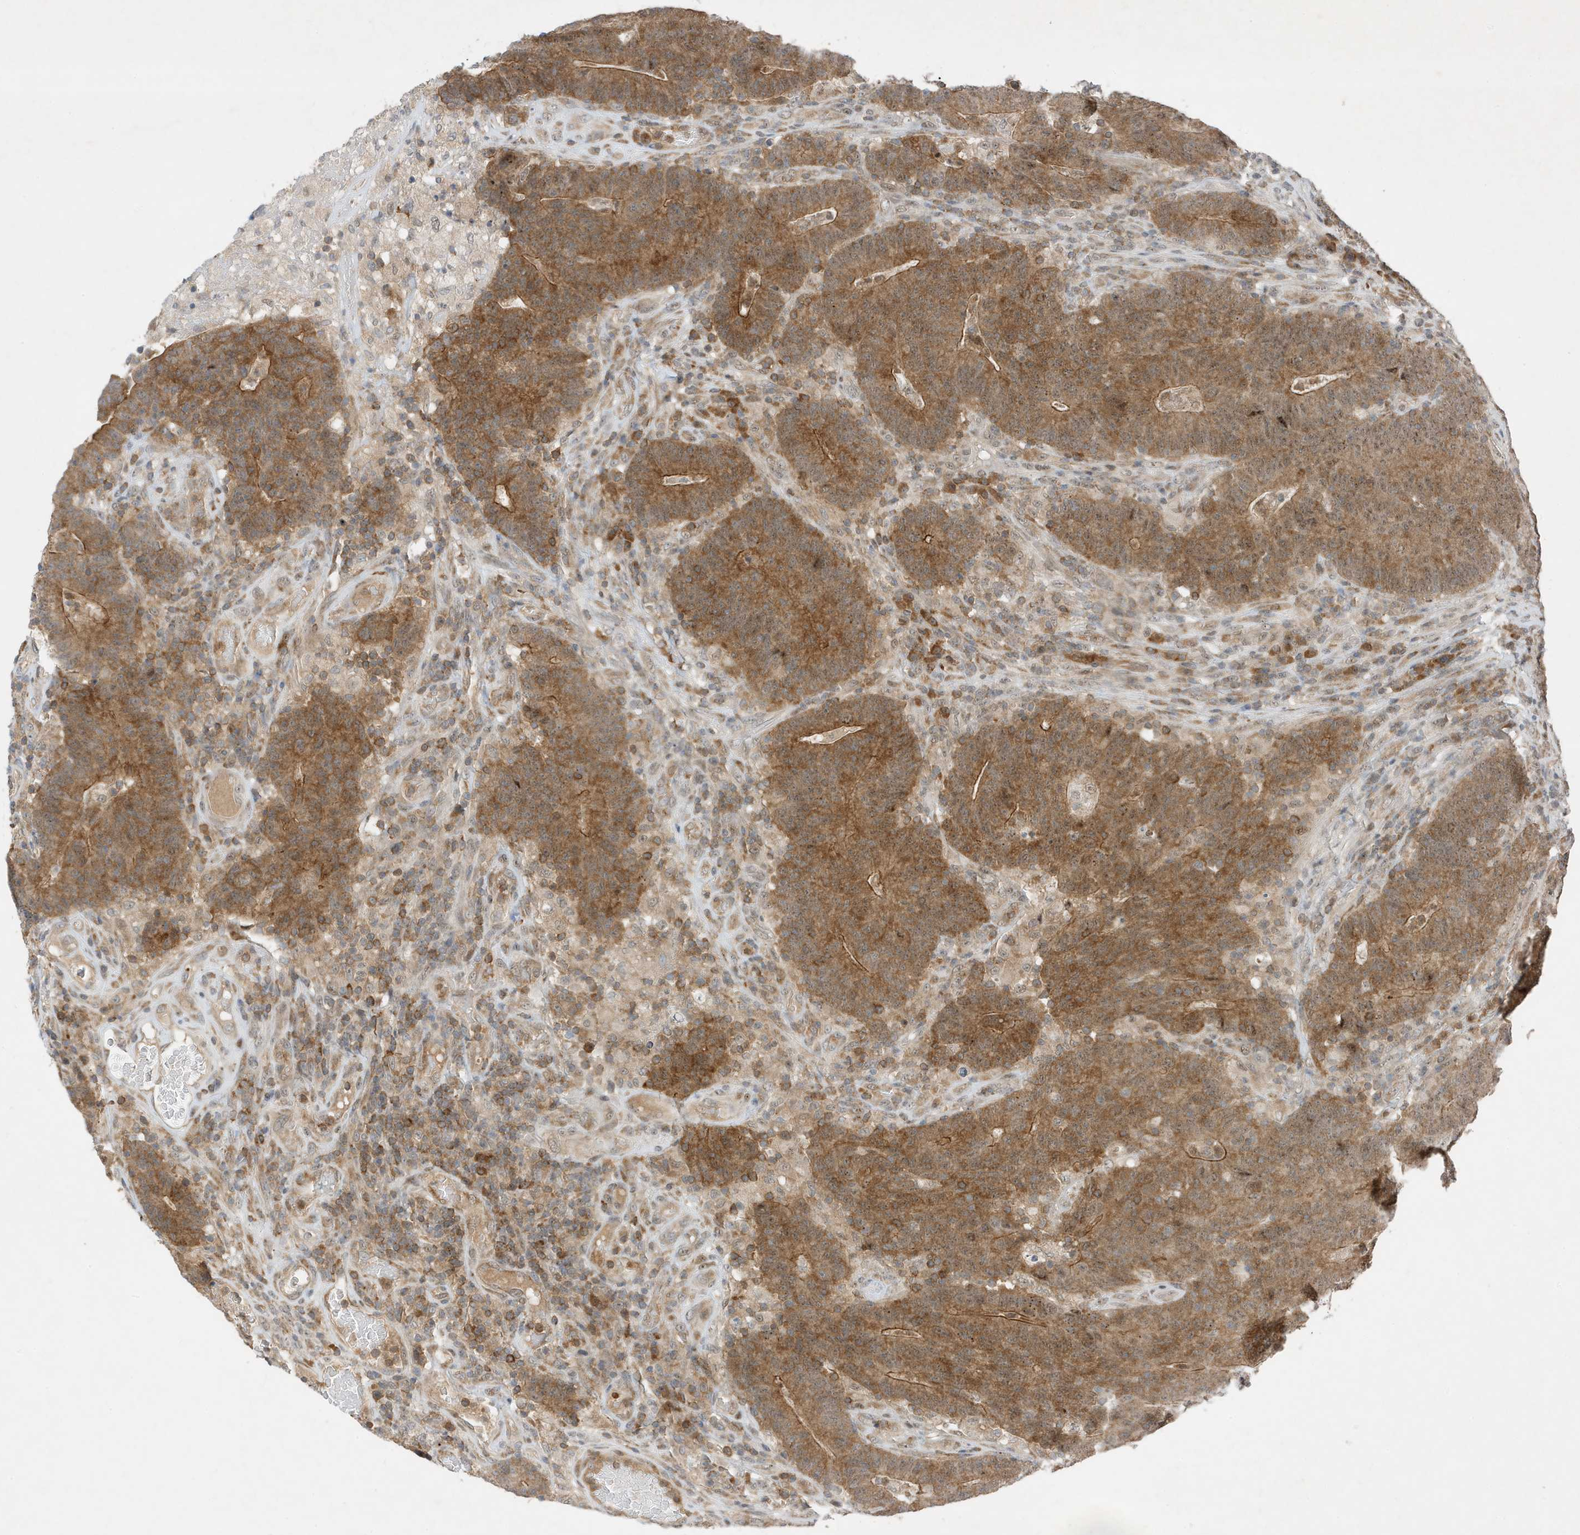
{"staining": {"intensity": "moderate", "quantity": ">75%", "location": "cytoplasmic/membranous,nuclear"}, "tissue": "colorectal cancer", "cell_type": "Tumor cells", "image_type": "cancer", "snomed": [{"axis": "morphology", "description": "Normal tissue, NOS"}, {"axis": "morphology", "description": "Adenocarcinoma, NOS"}, {"axis": "topography", "description": "Colon"}], "caption": "DAB immunohistochemical staining of human colorectal adenocarcinoma exhibits moderate cytoplasmic/membranous and nuclear protein staining in approximately >75% of tumor cells.", "gene": "MAST3", "patient": {"sex": "female", "age": 75}}